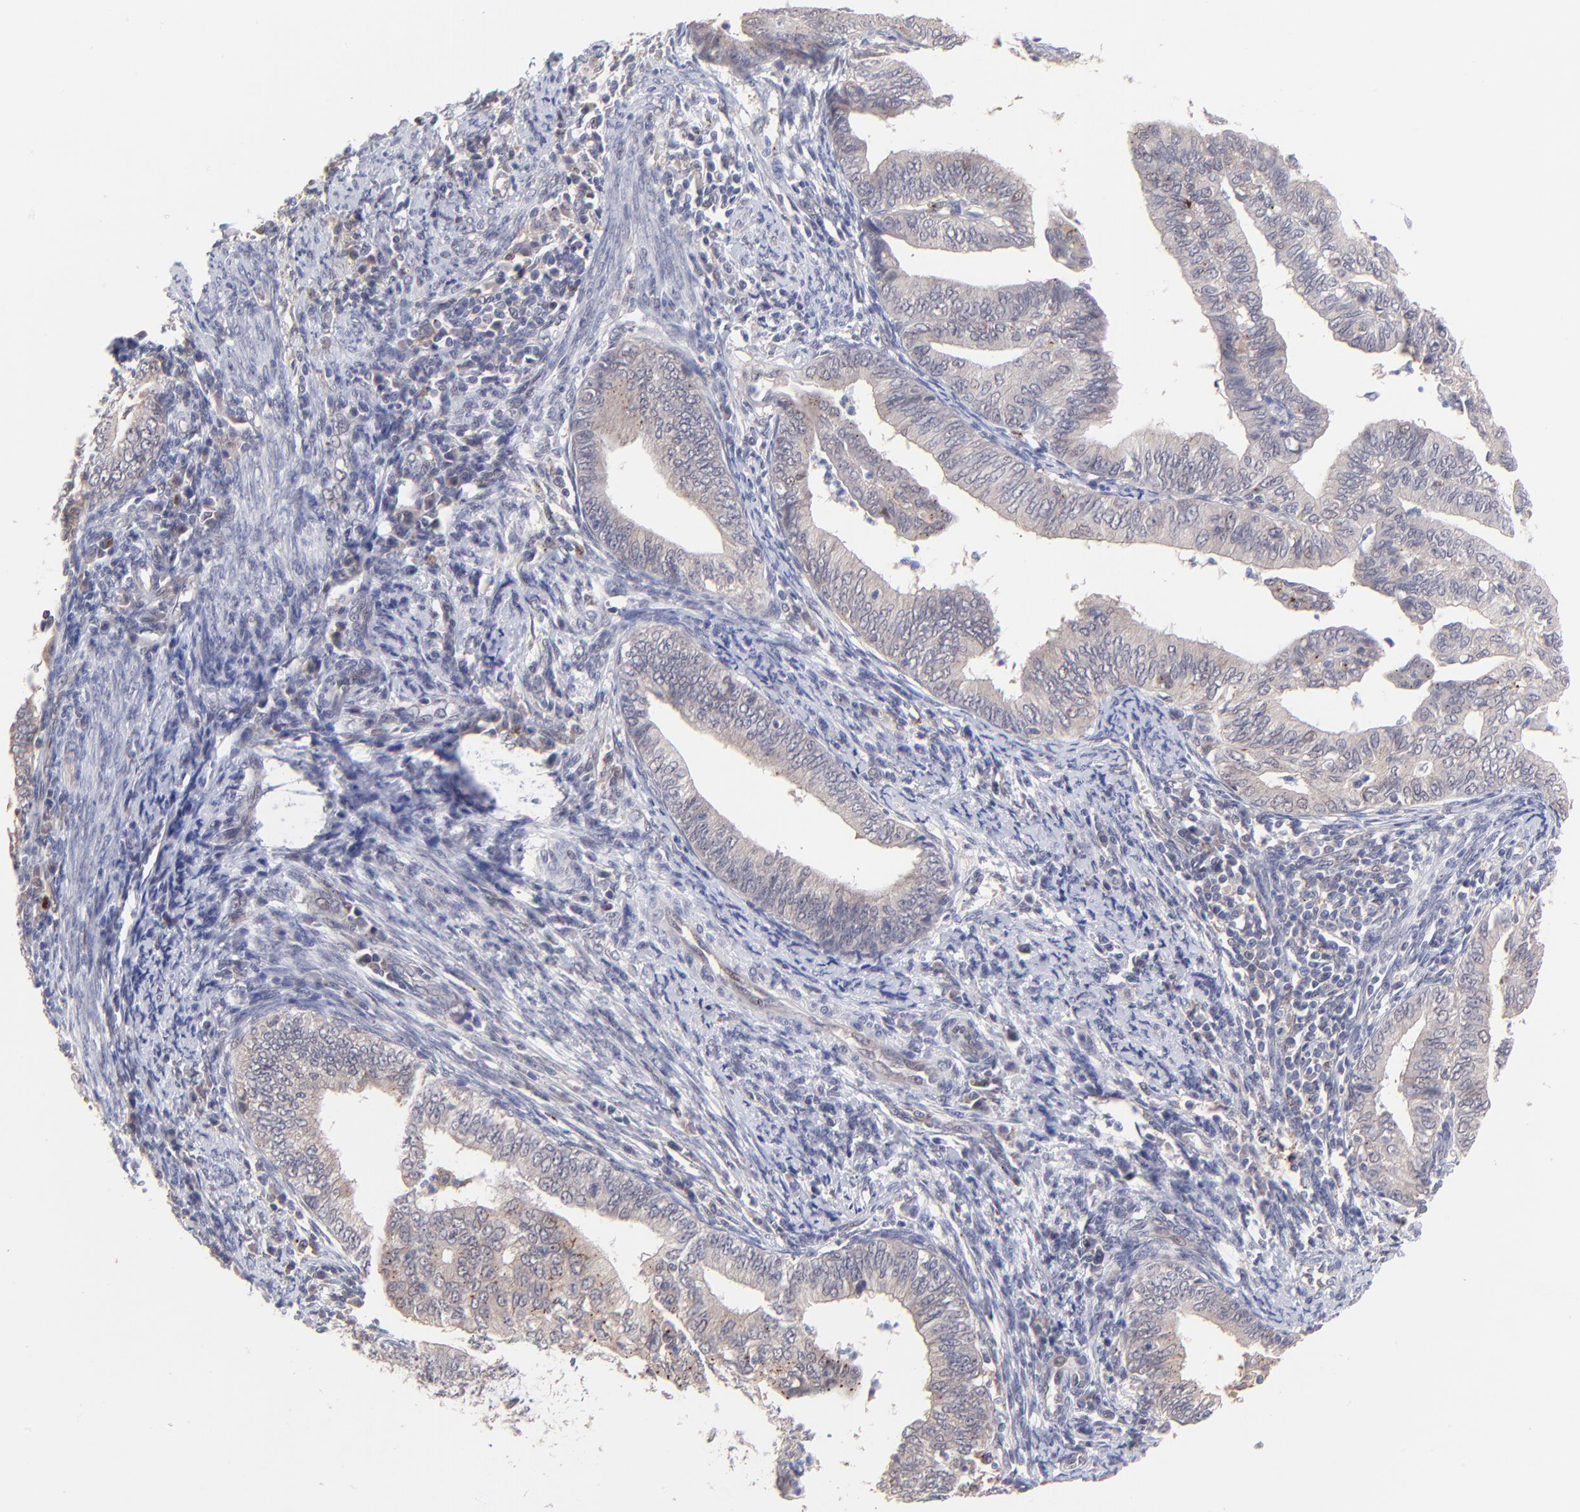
{"staining": {"intensity": "weak", "quantity": ">75%", "location": "cytoplasmic/membranous"}, "tissue": "endometrial cancer", "cell_type": "Tumor cells", "image_type": "cancer", "snomed": [{"axis": "morphology", "description": "Adenocarcinoma, NOS"}, {"axis": "topography", "description": "Endometrium"}], "caption": "A high-resolution histopathology image shows immunohistochemistry (IHC) staining of endometrial adenocarcinoma, which demonstrates weak cytoplasmic/membranous expression in approximately >75% of tumor cells. Using DAB (3,3'-diaminobenzidine) (brown) and hematoxylin (blue) stains, captured at high magnification using brightfield microscopy.", "gene": "ZNF747", "patient": {"sex": "female", "age": 66}}